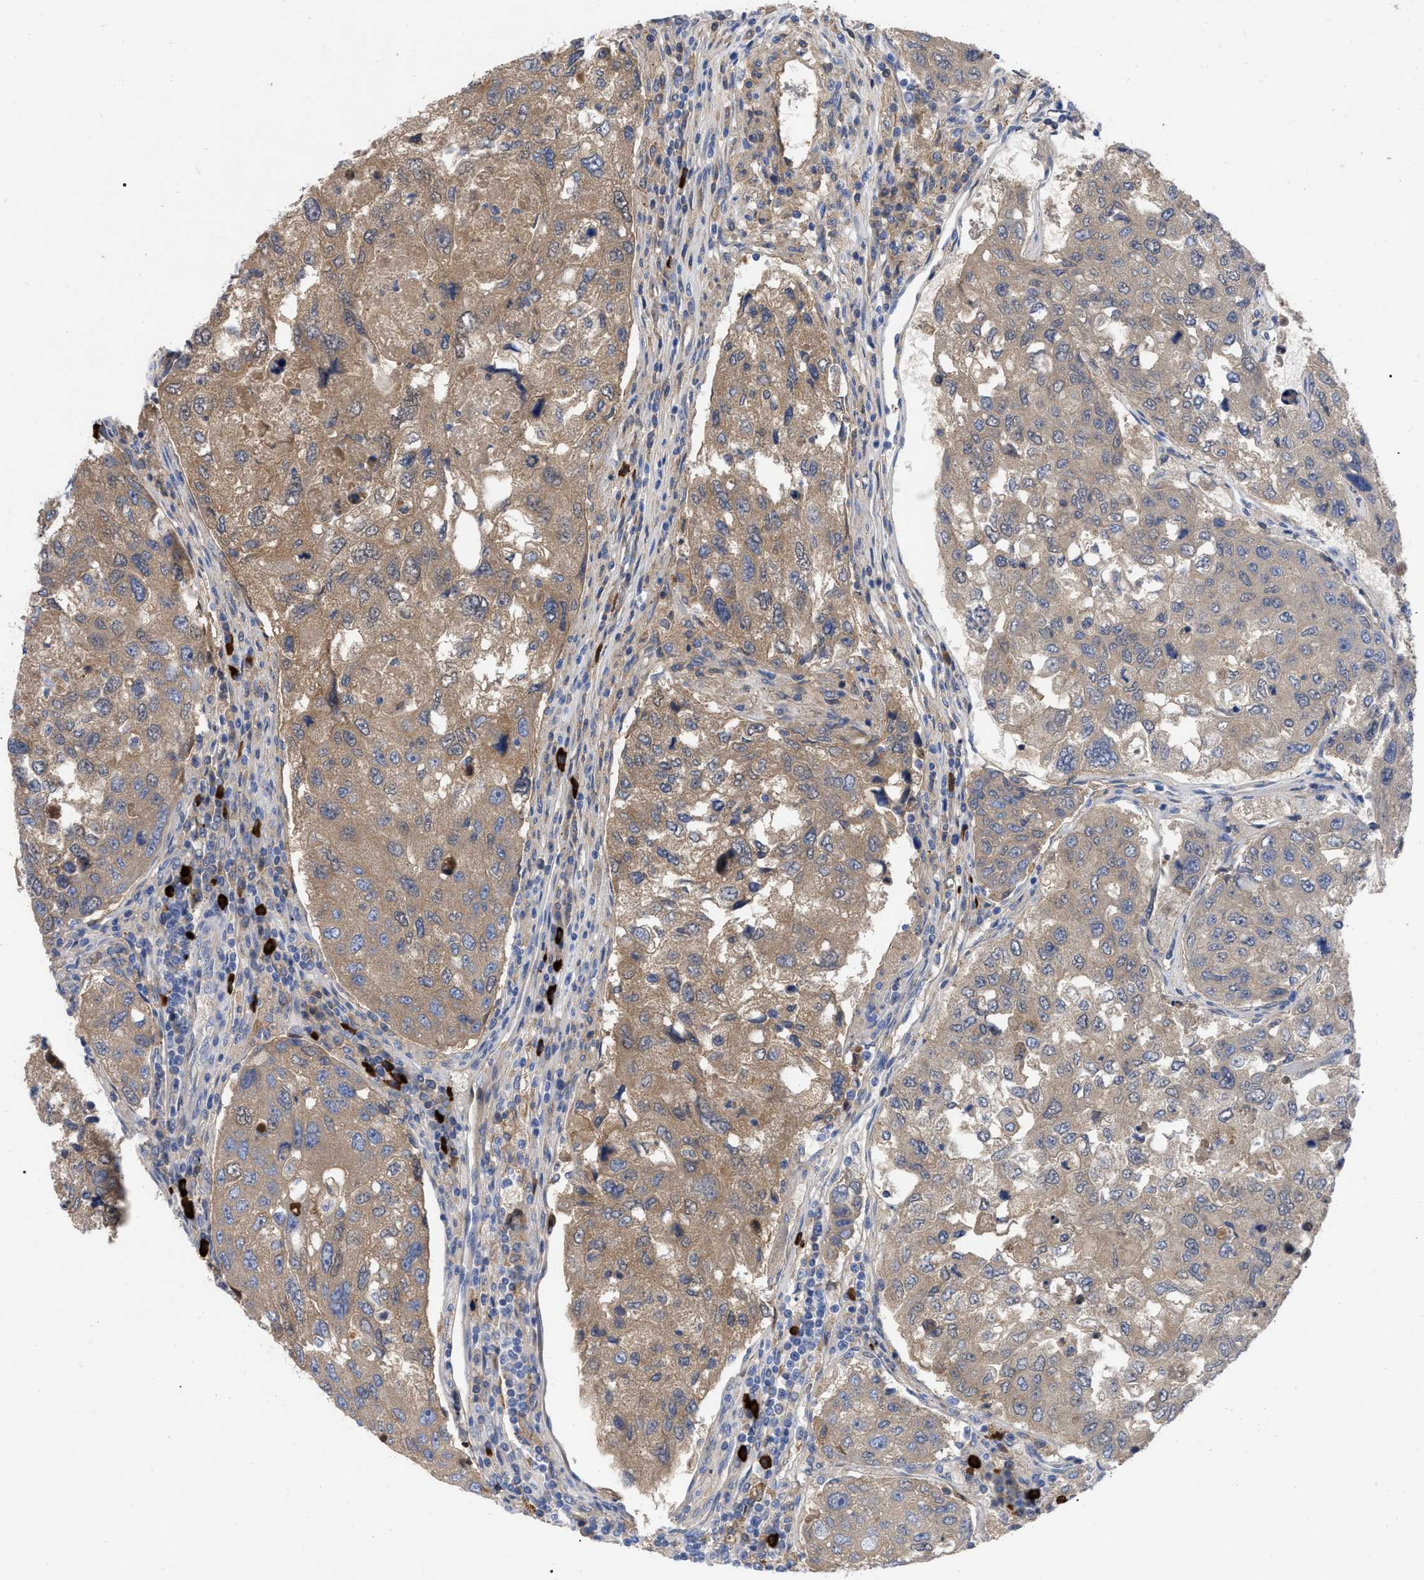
{"staining": {"intensity": "moderate", "quantity": ">75%", "location": "cytoplasmic/membranous"}, "tissue": "urothelial cancer", "cell_type": "Tumor cells", "image_type": "cancer", "snomed": [{"axis": "morphology", "description": "Urothelial carcinoma, High grade"}, {"axis": "topography", "description": "Lymph node"}, {"axis": "topography", "description": "Urinary bladder"}], "caption": "Human high-grade urothelial carcinoma stained for a protein (brown) displays moderate cytoplasmic/membranous positive staining in approximately >75% of tumor cells.", "gene": "IGHV5-51", "patient": {"sex": "male", "age": 51}}